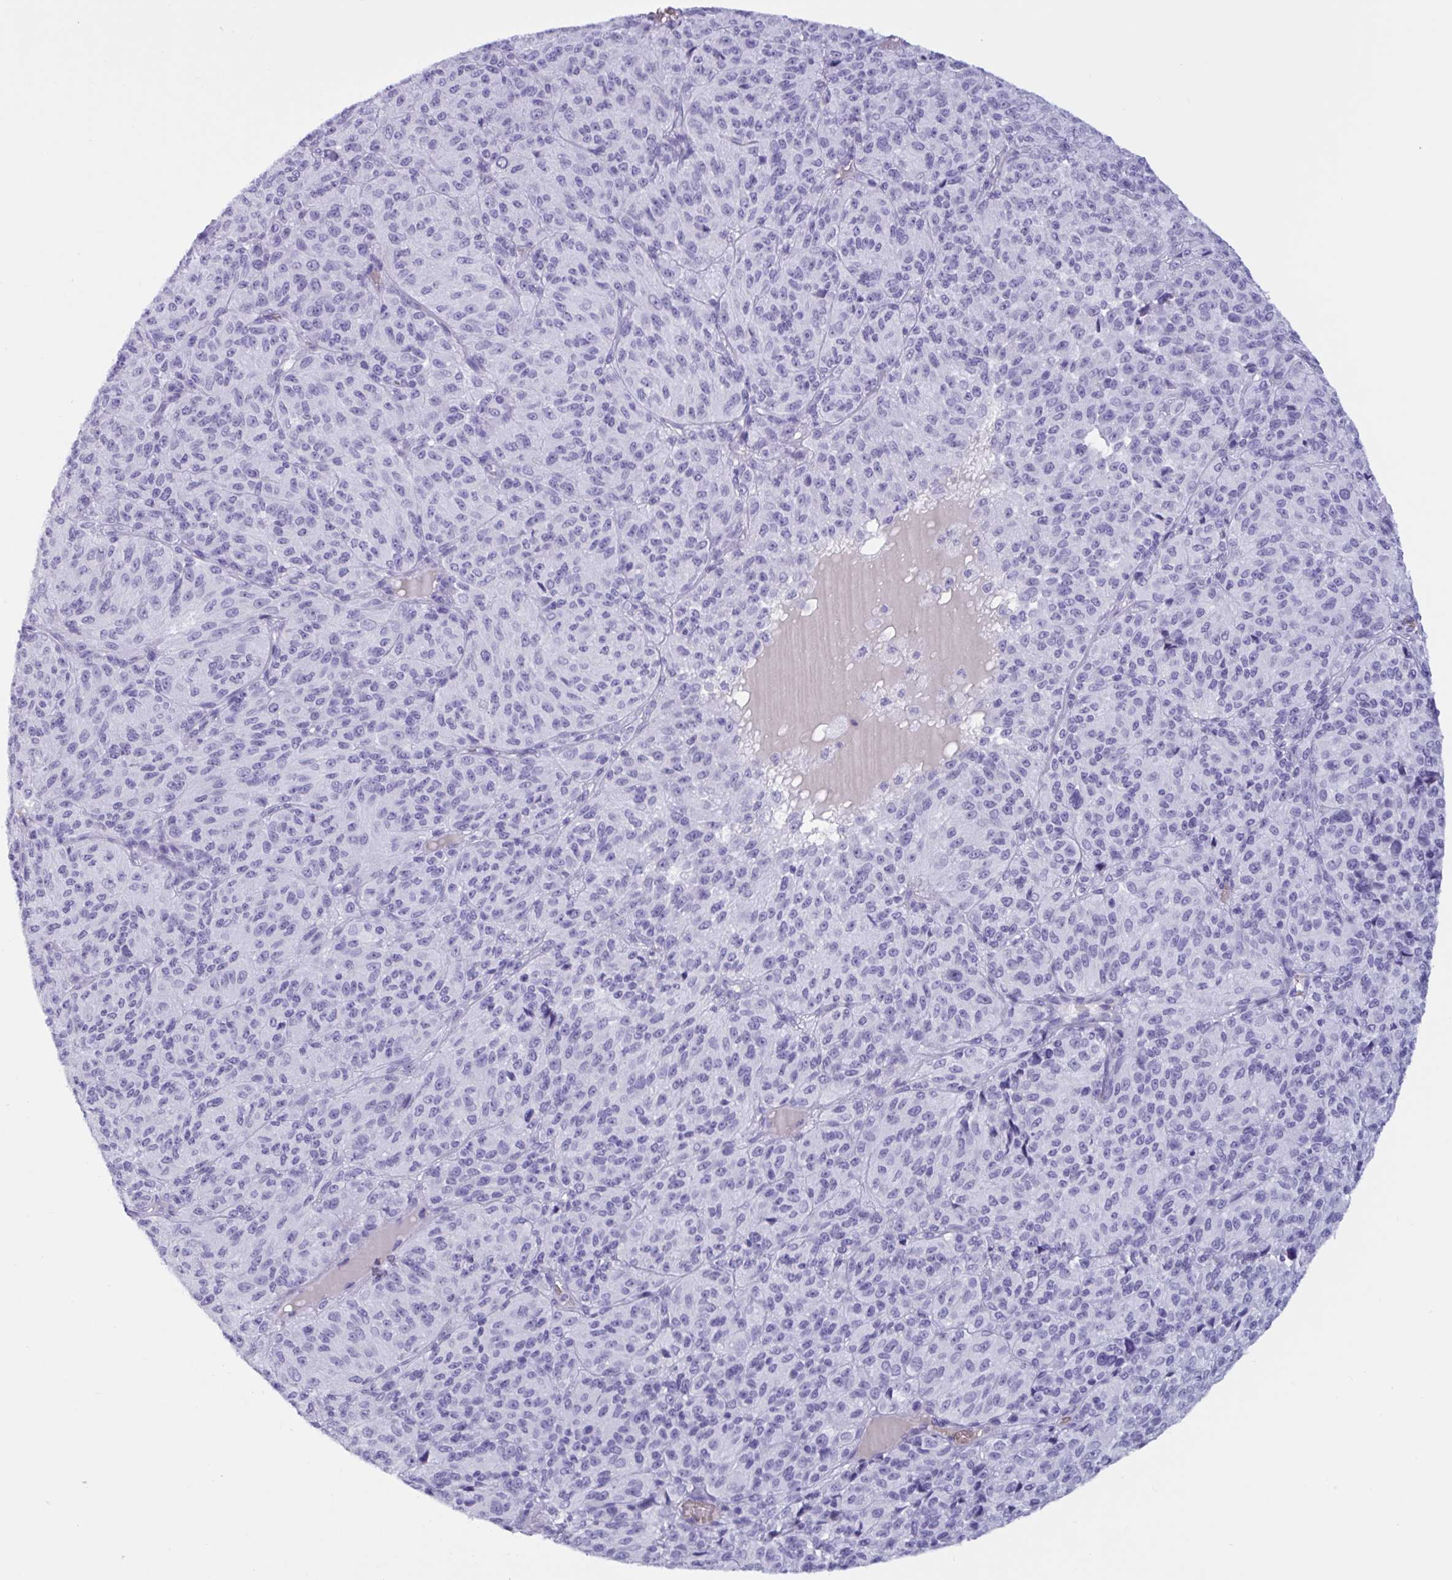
{"staining": {"intensity": "negative", "quantity": "none", "location": "none"}, "tissue": "melanoma", "cell_type": "Tumor cells", "image_type": "cancer", "snomed": [{"axis": "morphology", "description": "Malignant melanoma, Metastatic site"}, {"axis": "topography", "description": "Brain"}], "caption": "High magnification brightfield microscopy of melanoma stained with DAB (3,3'-diaminobenzidine) (brown) and counterstained with hematoxylin (blue): tumor cells show no significant expression. (DAB immunohistochemistry, high magnification).", "gene": "SLC2A1", "patient": {"sex": "female", "age": 56}}